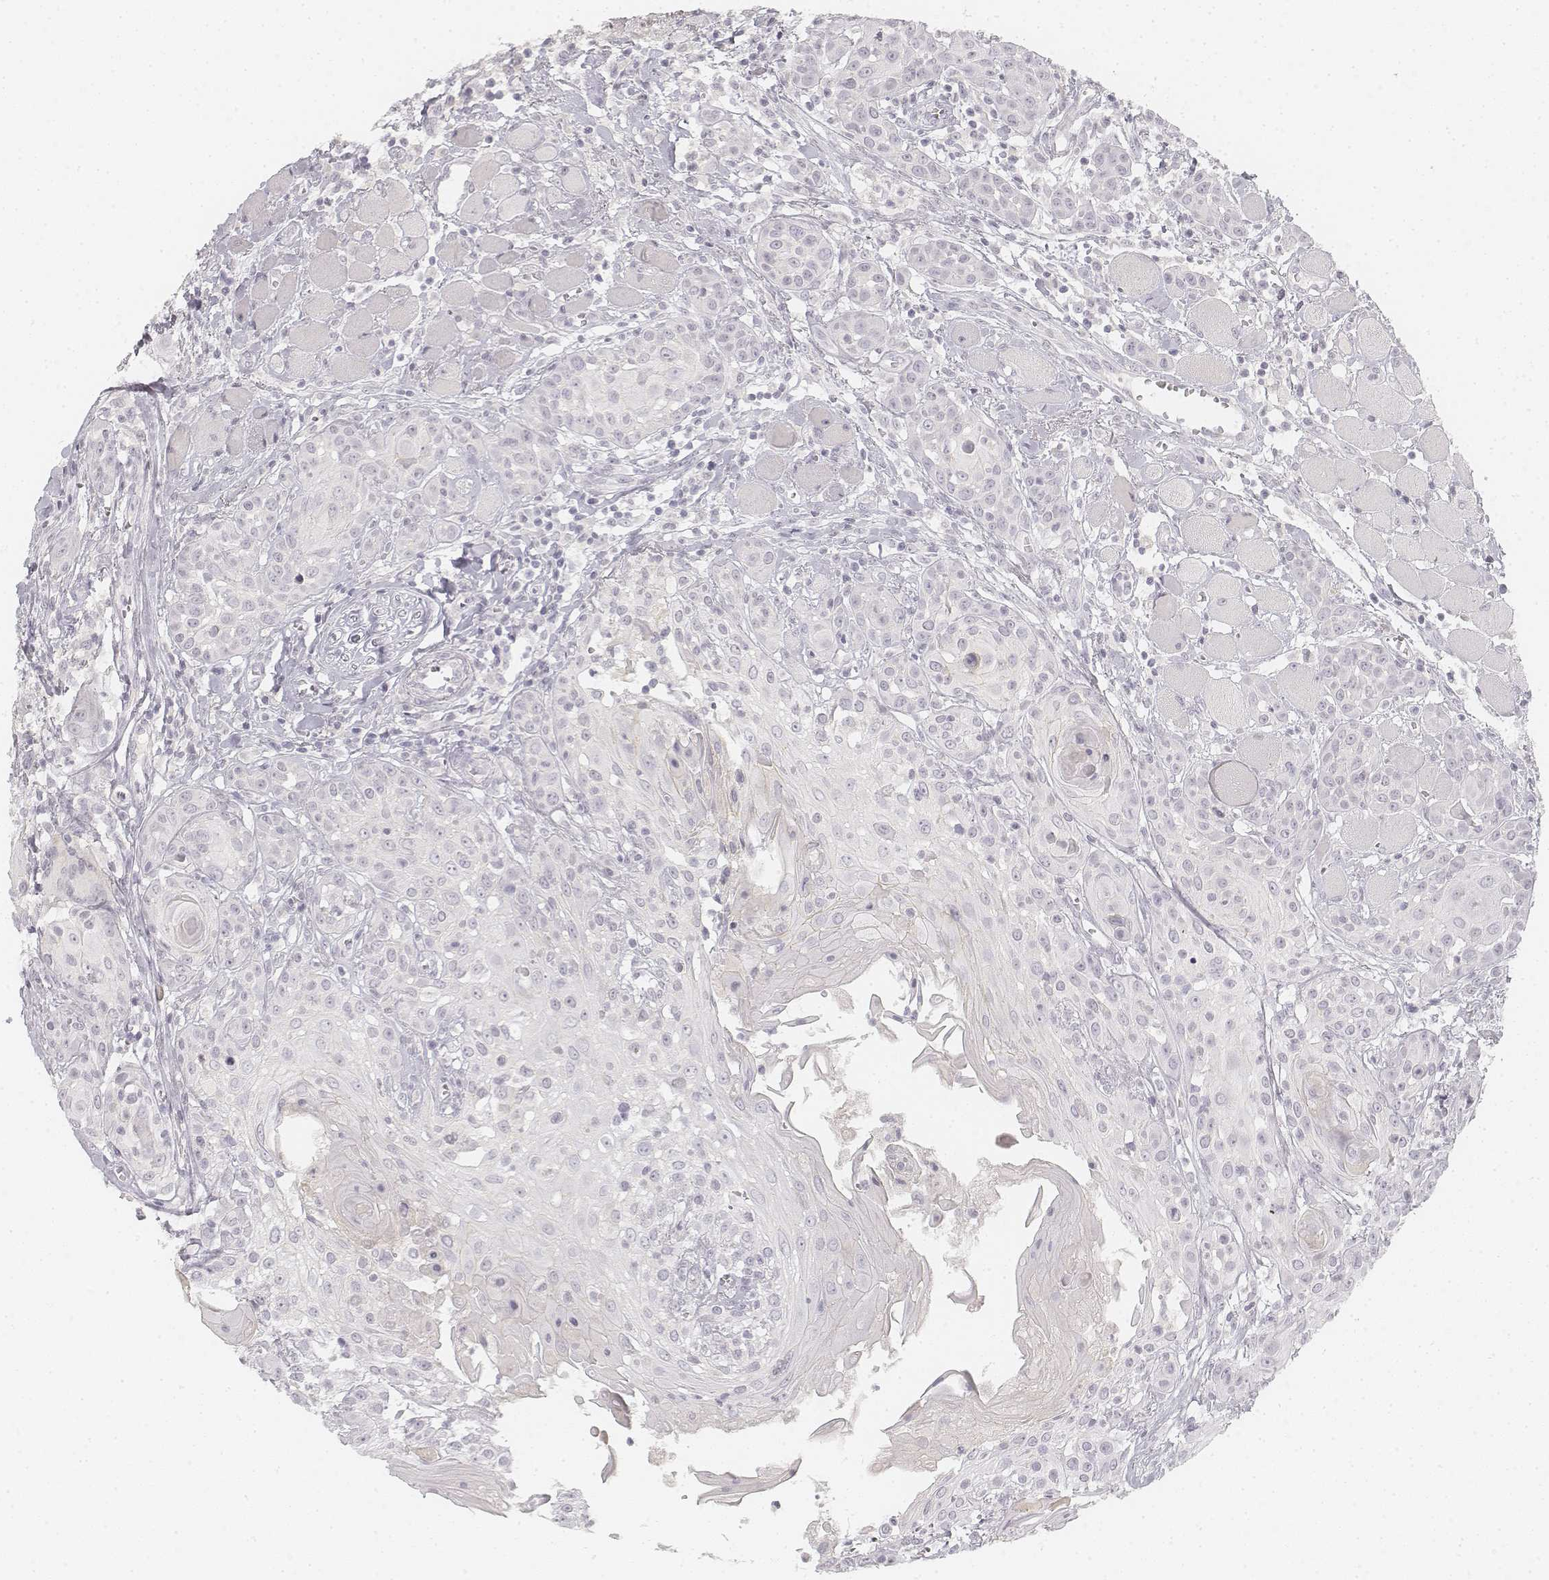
{"staining": {"intensity": "negative", "quantity": "none", "location": "none"}, "tissue": "head and neck cancer", "cell_type": "Tumor cells", "image_type": "cancer", "snomed": [{"axis": "morphology", "description": "Squamous cell carcinoma, NOS"}, {"axis": "topography", "description": "Head-Neck"}], "caption": "The image demonstrates no staining of tumor cells in squamous cell carcinoma (head and neck).", "gene": "DSG4", "patient": {"sex": "female", "age": 80}}